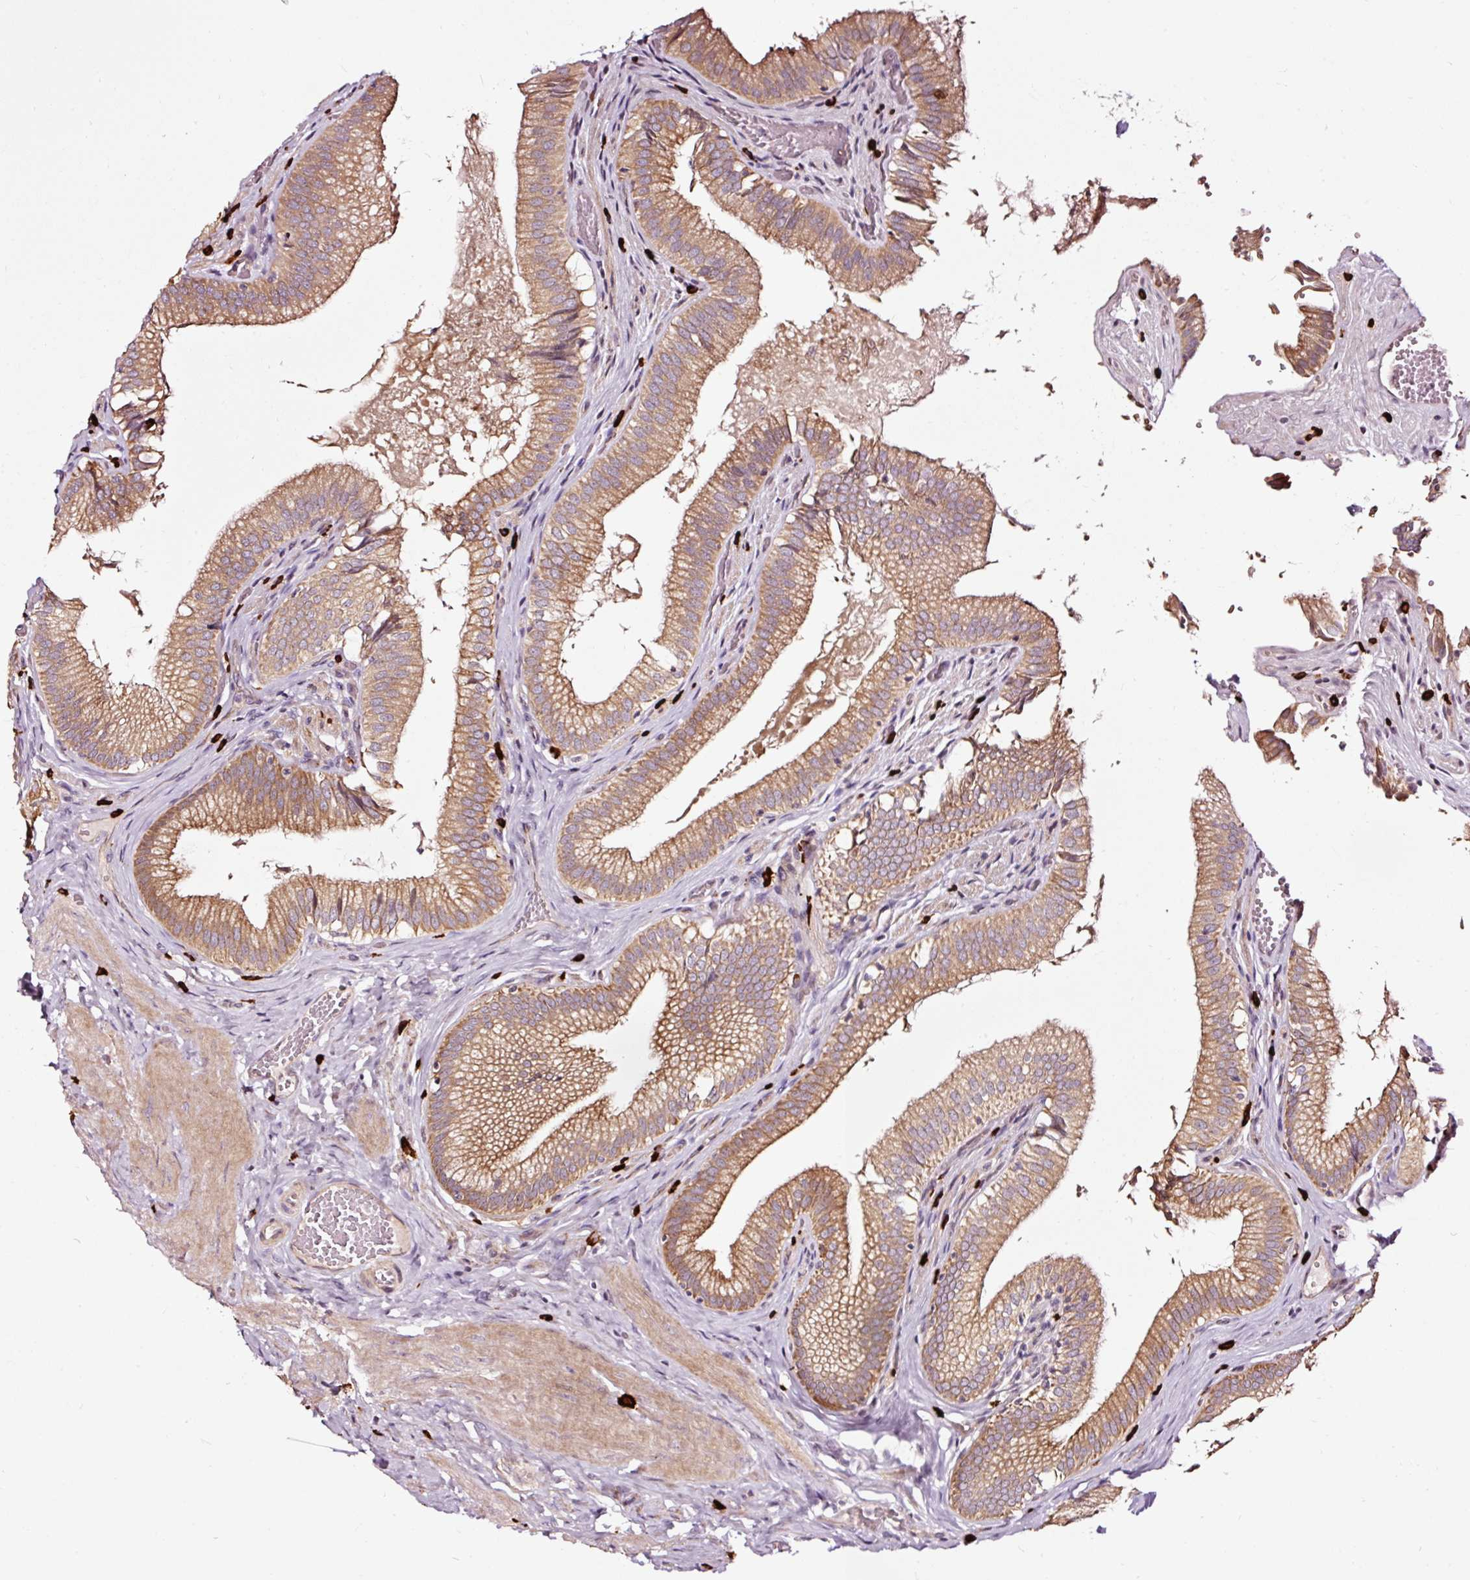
{"staining": {"intensity": "moderate", "quantity": ">75%", "location": "cytoplasmic/membranous"}, "tissue": "gallbladder", "cell_type": "Glandular cells", "image_type": "normal", "snomed": [{"axis": "morphology", "description": "Normal tissue, NOS"}, {"axis": "topography", "description": "Gallbladder"}, {"axis": "topography", "description": "Peripheral nerve tissue"}], "caption": "Glandular cells exhibit medium levels of moderate cytoplasmic/membranous expression in about >75% of cells in normal human gallbladder.", "gene": "UTP14A", "patient": {"sex": "male", "age": 17}}